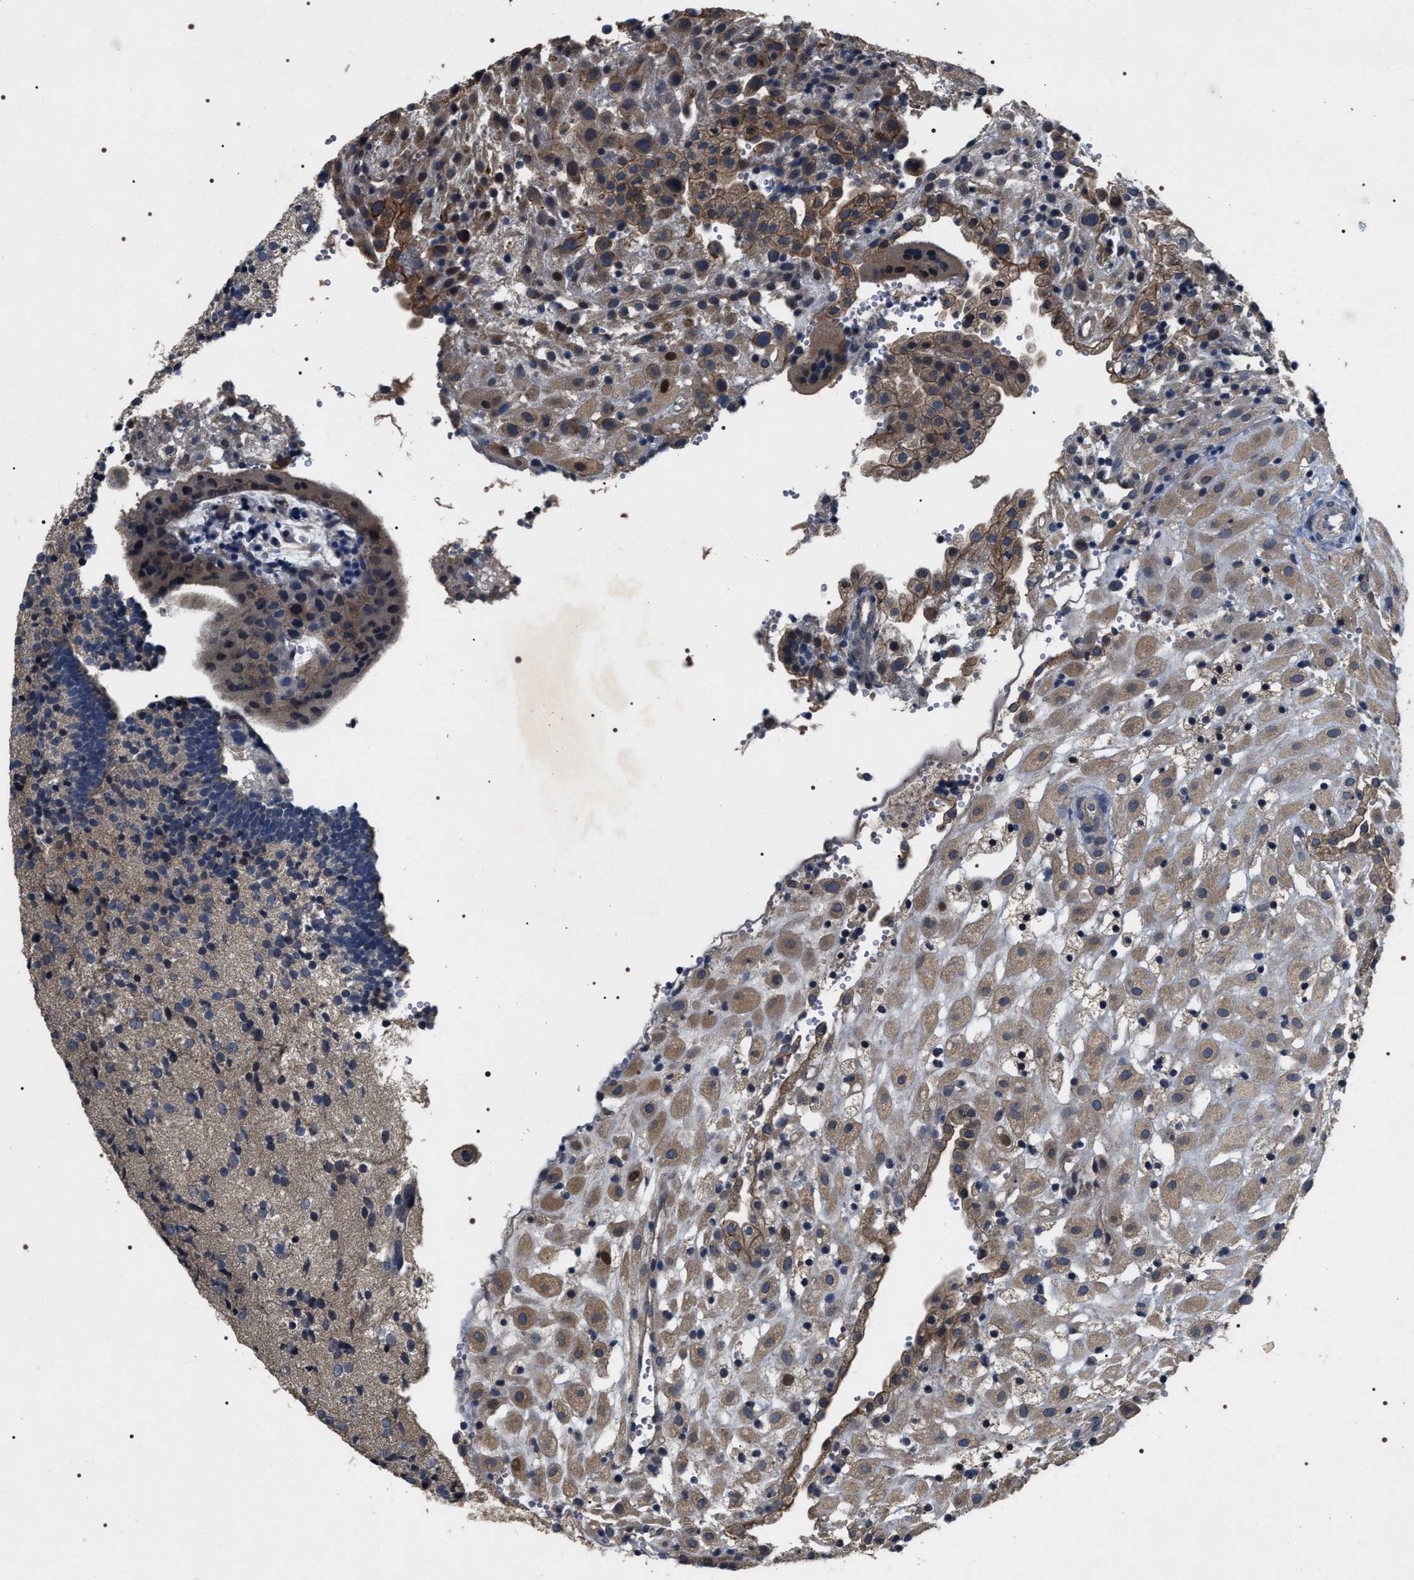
{"staining": {"intensity": "moderate", "quantity": ">75%", "location": "cytoplasmic/membranous"}, "tissue": "placenta", "cell_type": "Decidual cells", "image_type": "normal", "snomed": [{"axis": "morphology", "description": "Normal tissue, NOS"}, {"axis": "topography", "description": "Placenta"}], "caption": "DAB immunohistochemical staining of normal placenta exhibits moderate cytoplasmic/membranous protein staining in about >75% of decidual cells.", "gene": "IFT81", "patient": {"sex": "female", "age": 18}}